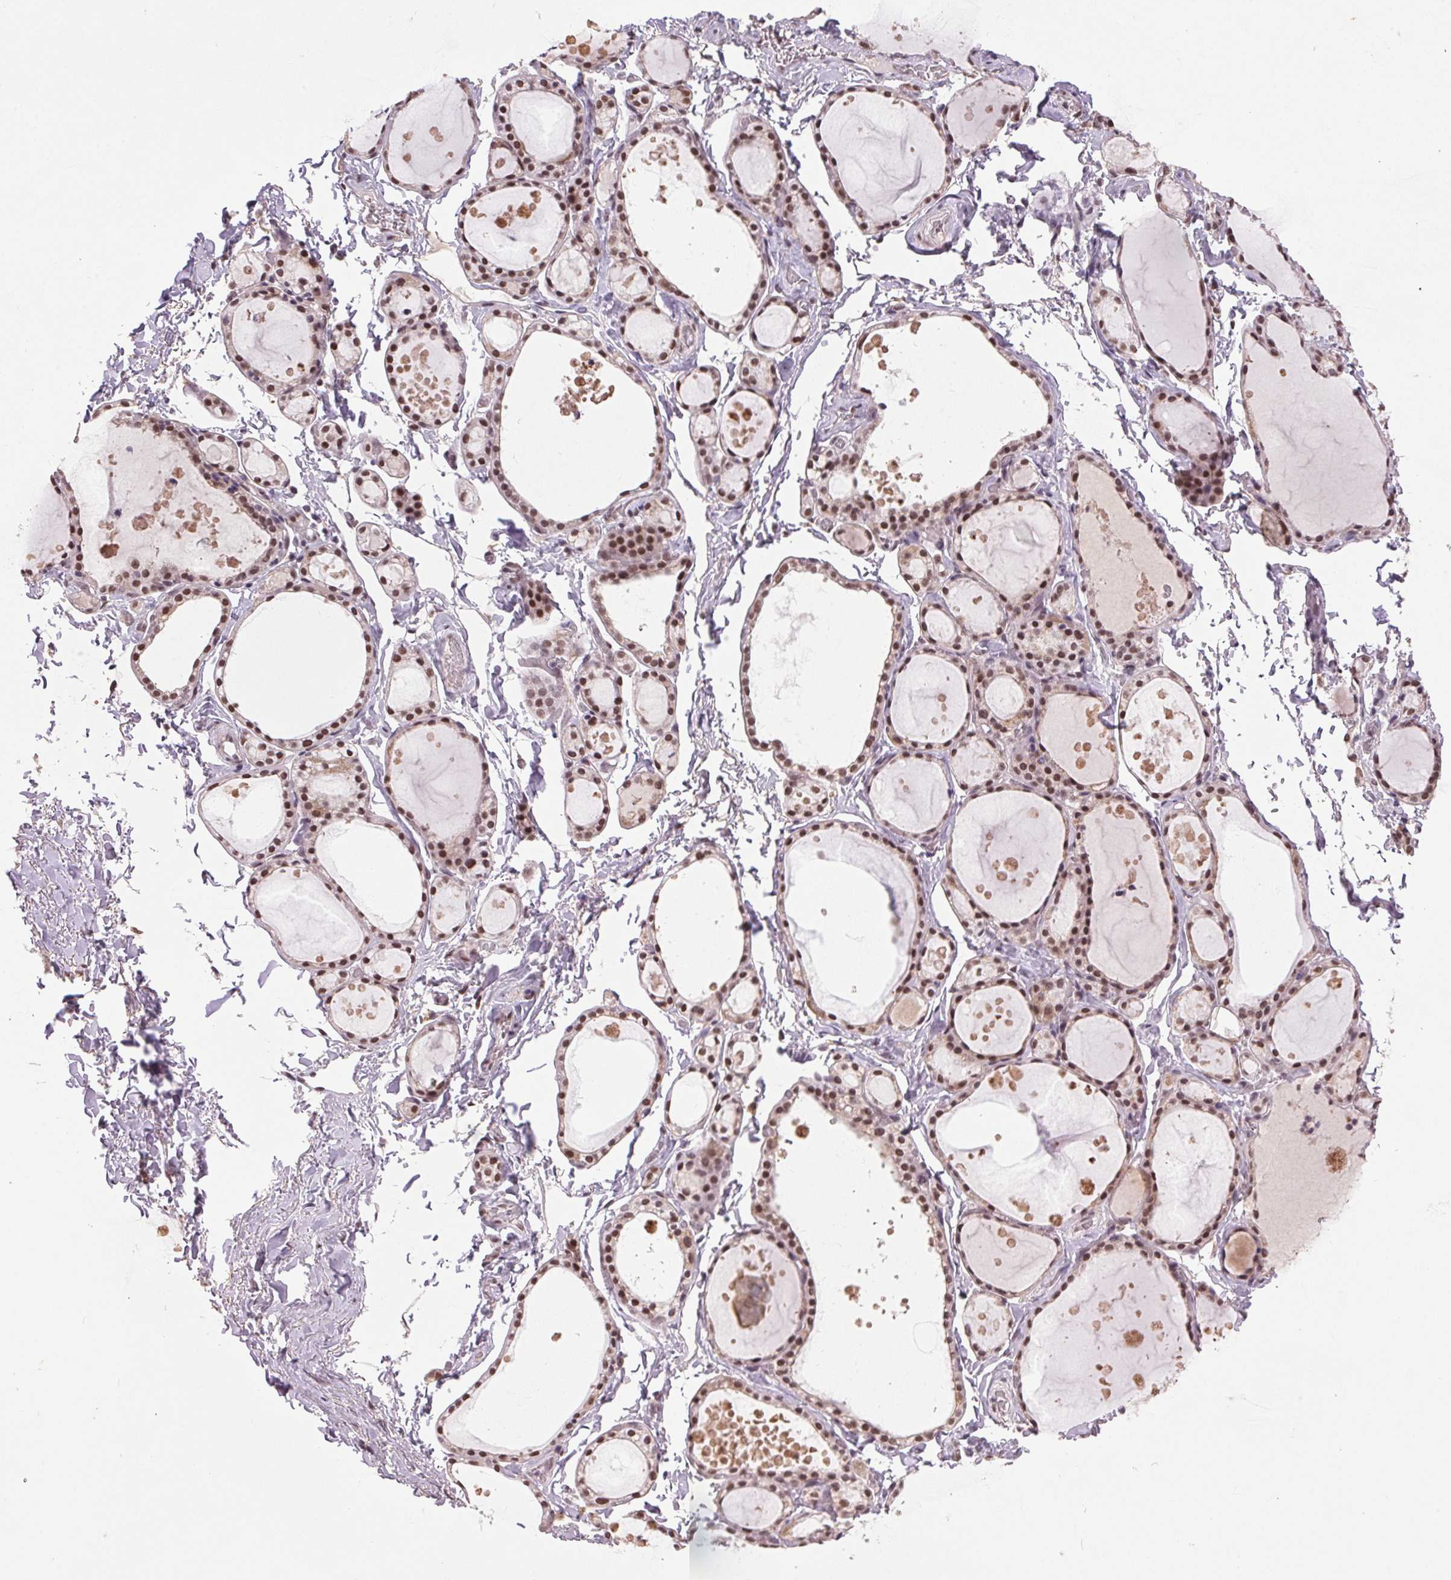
{"staining": {"intensity": "moderate", "quantity": ">75%", "location": "nuclear"}, "tissue": "thyroid gland", "cell_type": "Glandular cells", "image_type": "normal", "snomed": [{"axis": "morphology", "description": "Normal tissue, NOS"}, {"axis": "topography", "description": "Thyroid gland"}], "caption": "This histopathology image reveals immunohistochemistry staining of normal human thyroid gland, with medium moderate nuclear staining in approximately >75% of glandular cells.", "gene": "ZBTB4", "patient": {"sex": "male", "age": 68}}